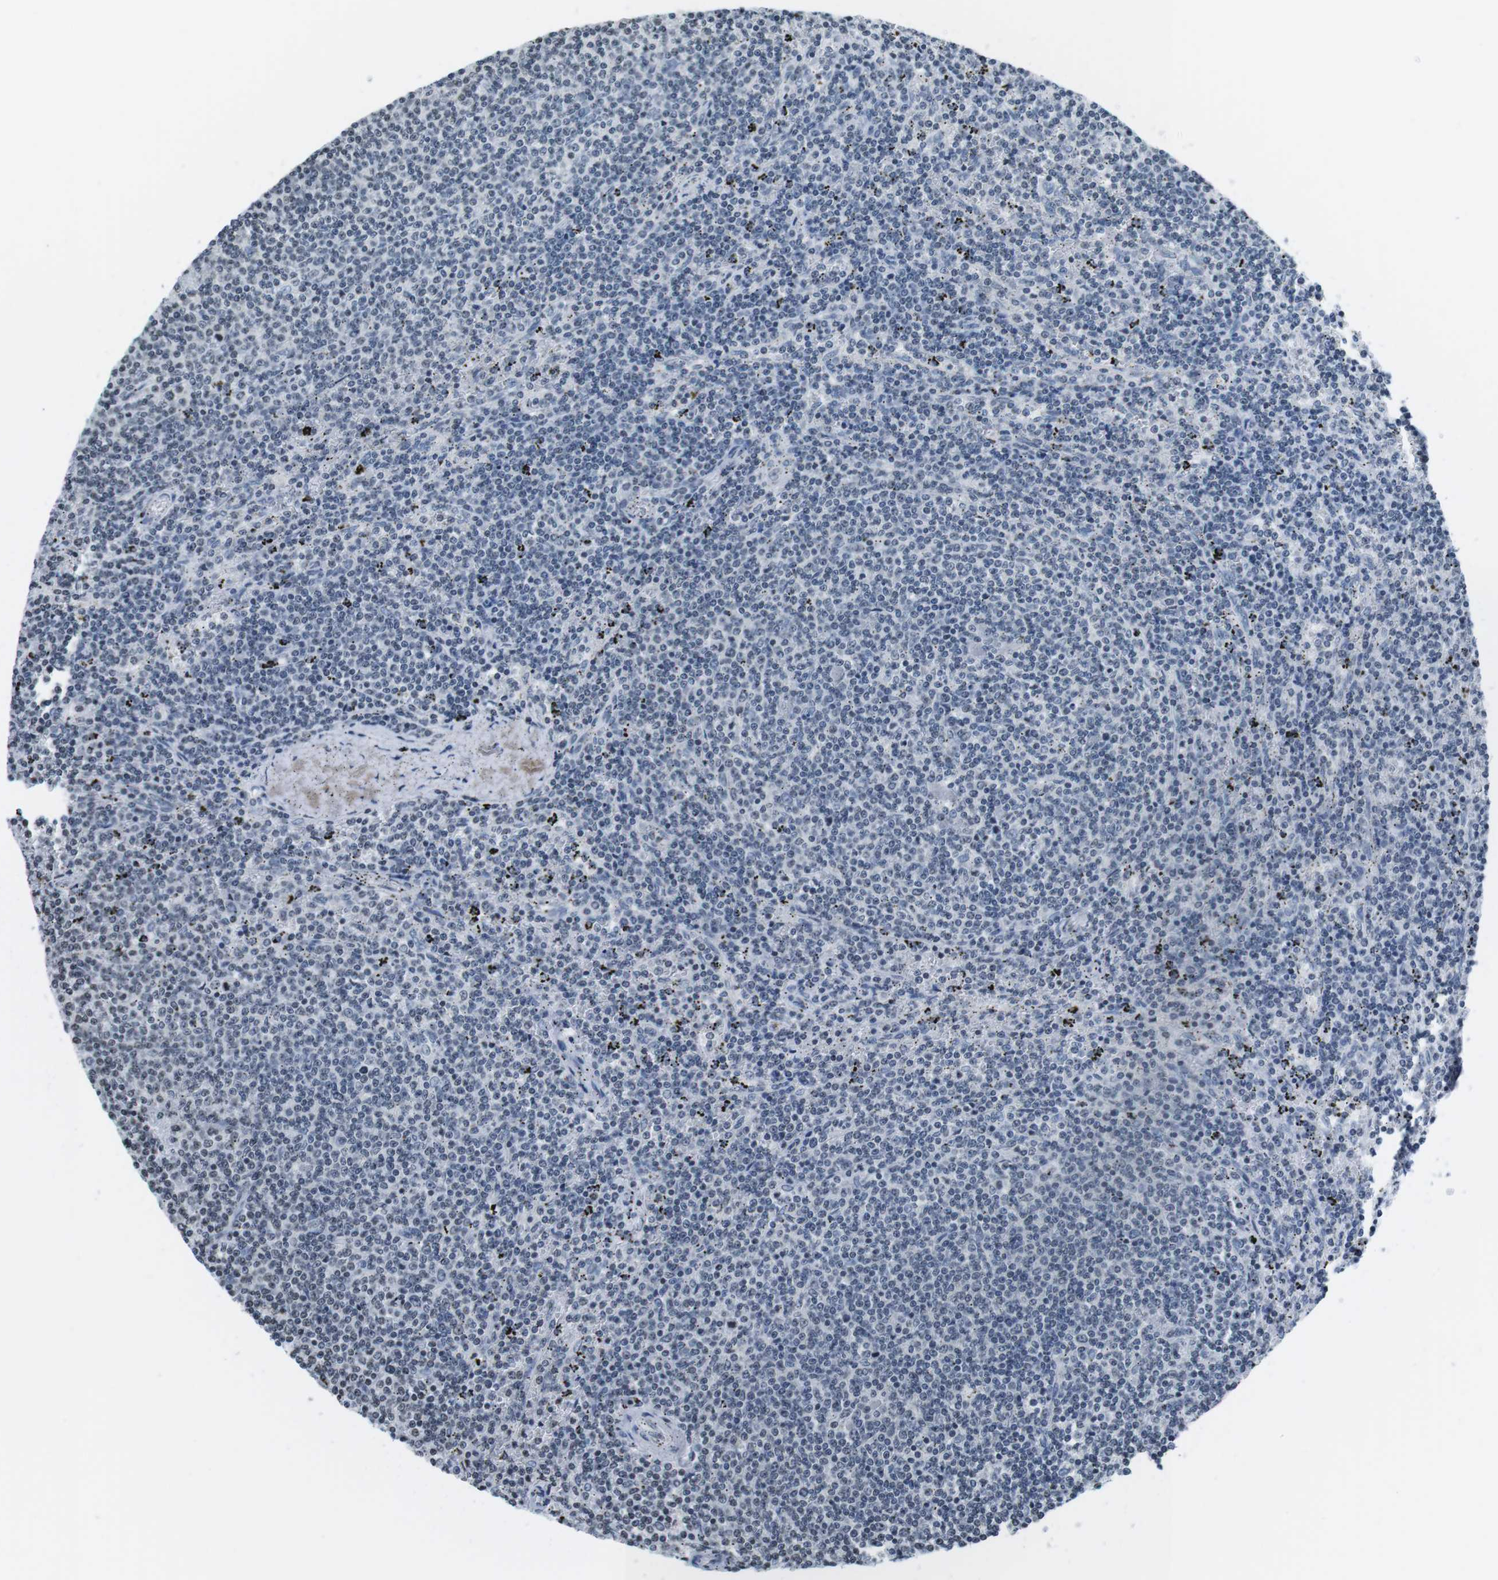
{"staining": {"intensity": "negative", "quantity": "none", "location": "none"}, "tissue": "lymphoma", "cell_type": "Tumor cells", "image_type": "cancer", "snomed": [{"axis": "morphology", "description": "Malignant lymphoma, non-Hodgkin's type, Low grade"}, {"axis": "topography", "description": "Spleen"}], "caption": "Lymphoma was stained to show a protein in brown. There is no significant positivity in tumor cells.", "gene": "E2F2", "patient": {"sex": "female", "age": 50}}